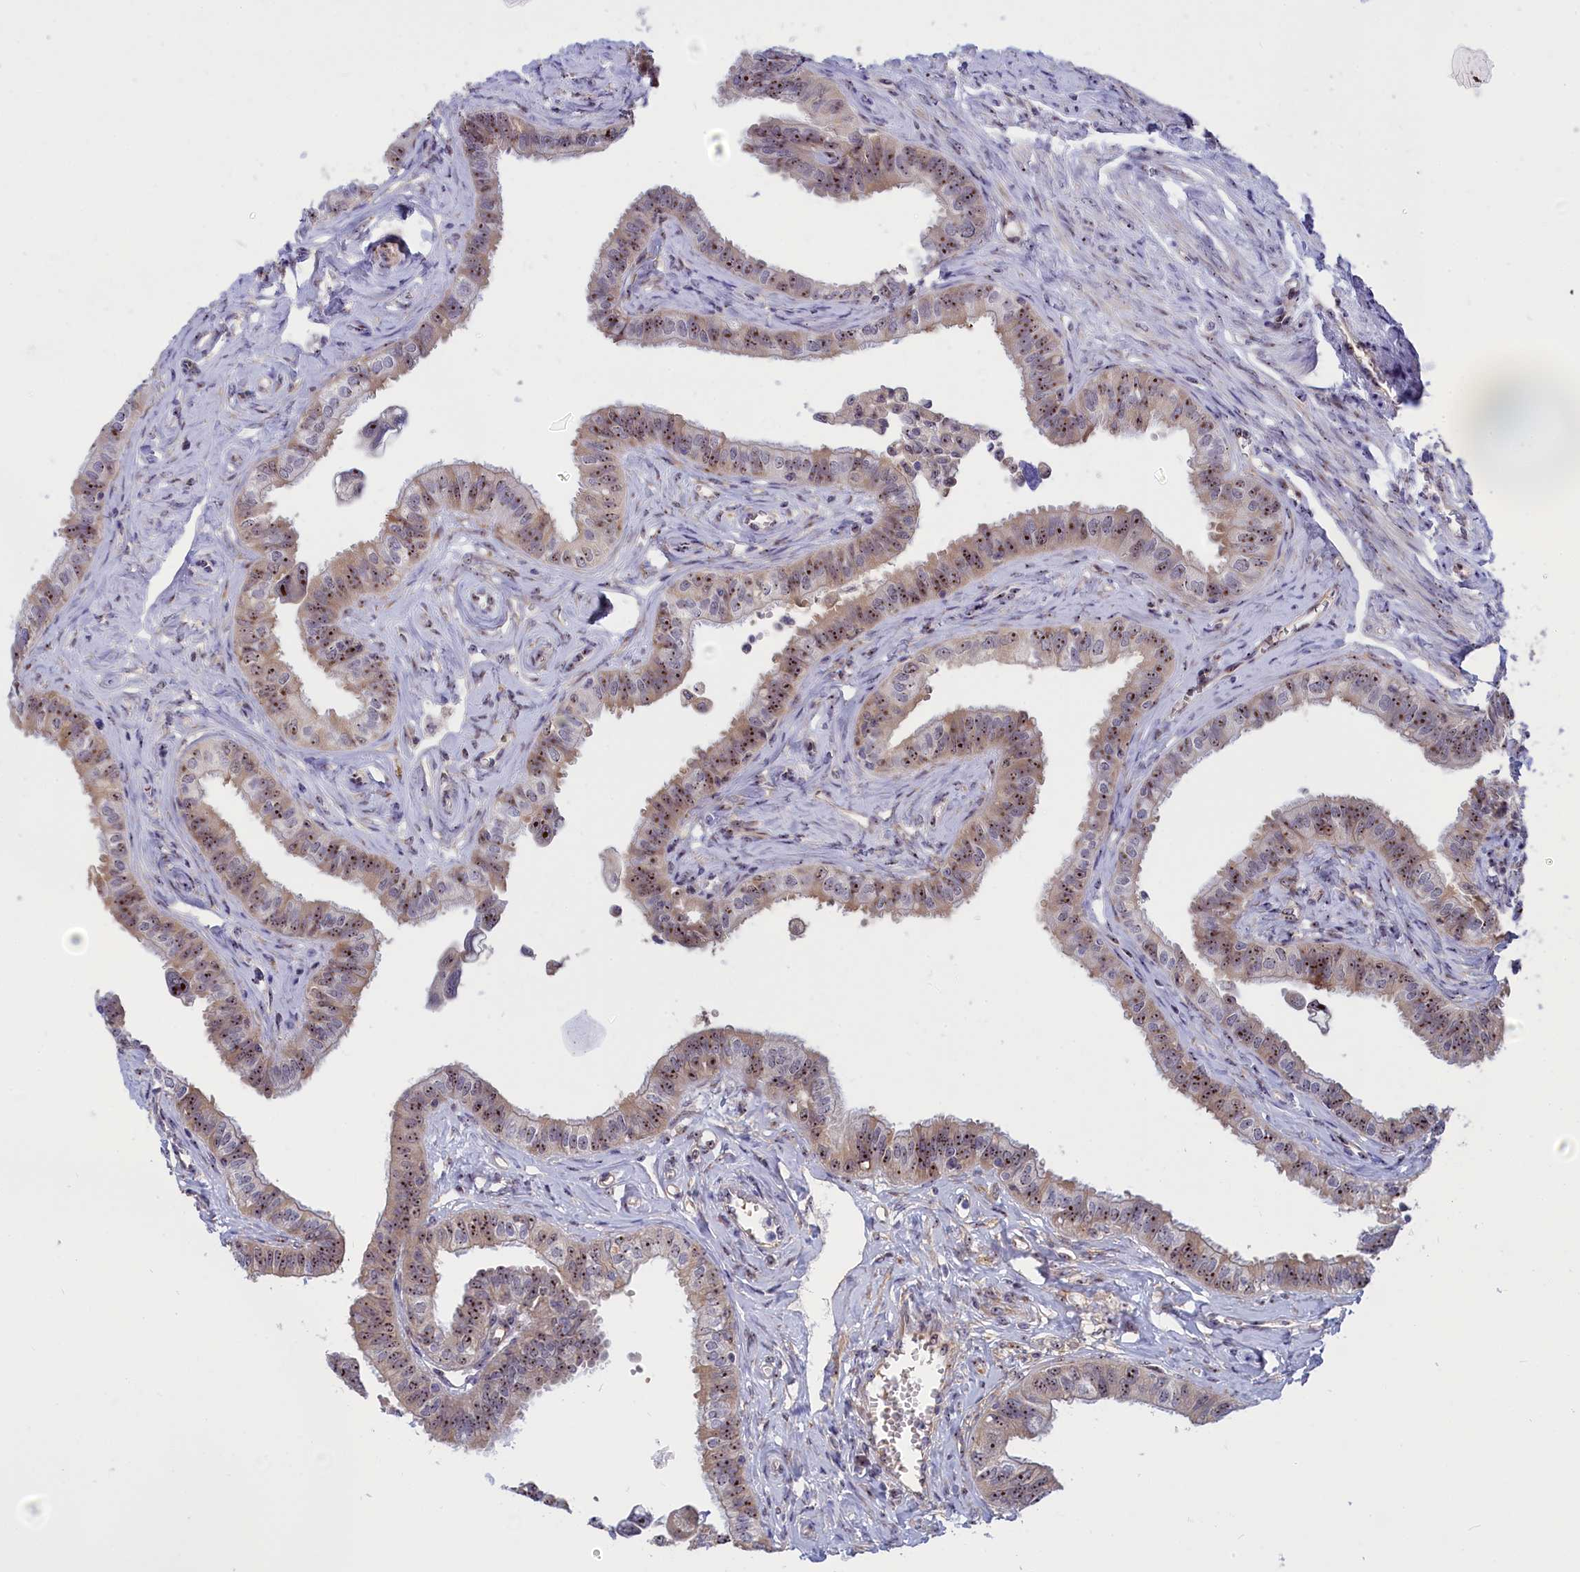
{"staining": {"intensity": "moderate", "quantity": ">75%", "location": "nuclear"}, "tissue": "fallopian tube", "cell_type": "Glandular cells", "image_type": "normal", "snomed": [{"axis": "morphology", "description": "Normal tissue, NOS"}, {"axis": "morphology", "description": "Carcinoma, NOS"}, {"axis": "topography", "description": "Fallopian tube"}, {"axis": "topography", "description": "Ovary"}], "caption": "Glandular cells reveal moderate nuclear staining in about >75% of cells in unremarkable fallopian tube. The staining was performed using DAB (3,3'-diaminobenzidine), with brown indicating positive protein expression. Nuclei are stained blue with hematoxylin.", "gene": "DBNDD1", "patient": {"sex": "female", "age": 59}}